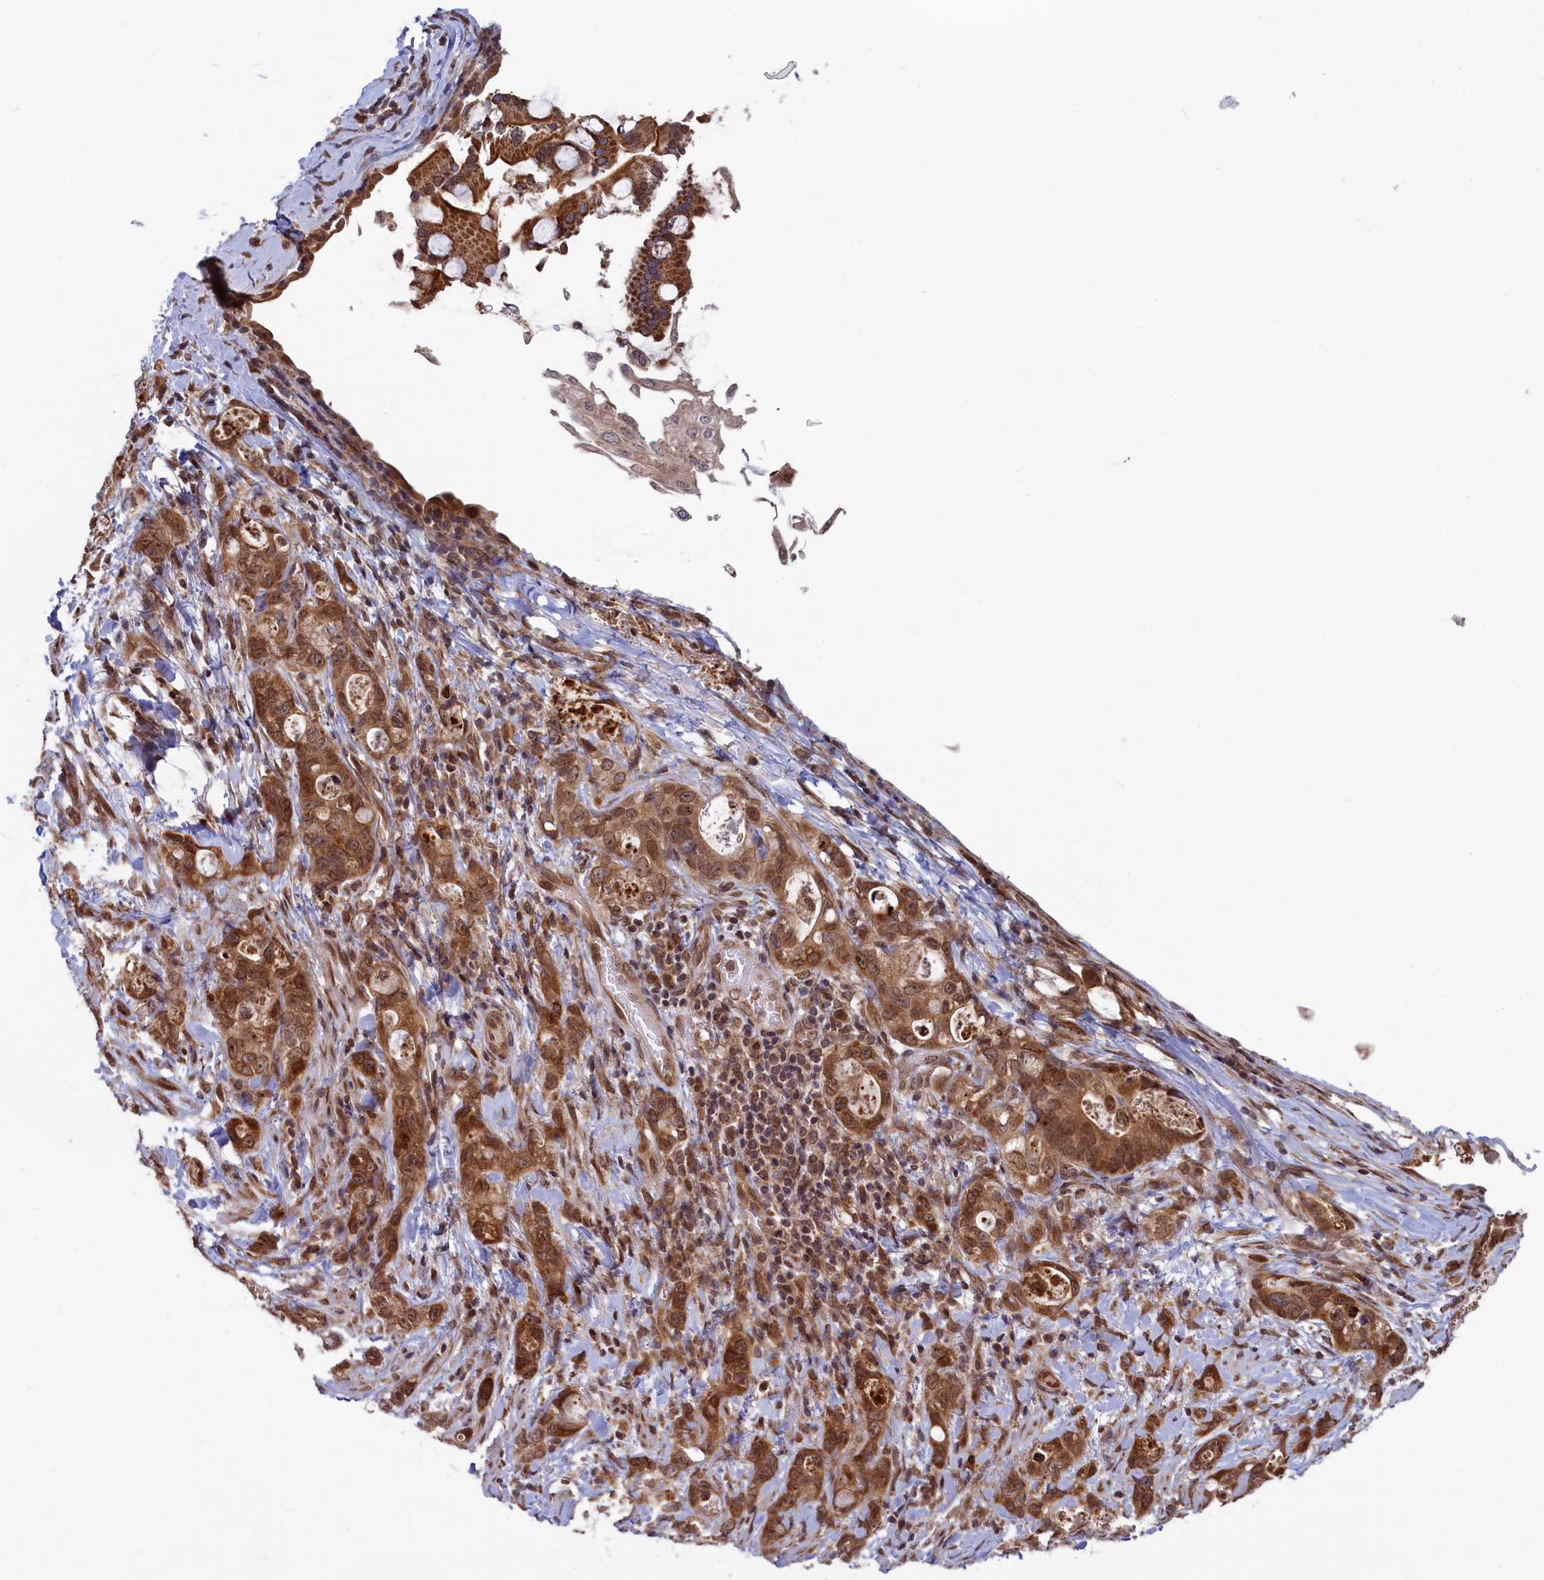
{"staining": {"intensity": "moderate", "quantity": ">75%", "location": "cytoplasmic/membranous,nuclear"}, "tissue": "stomach cancer", "cell_type": "Tumor cells", "image_type": "cancer", "snomed": [{"axis": "morphology", "description": "Normal tissue, NOS"}, {"axis": "morphology", "description": "Adenocarcinoma, NOS"}, {"axis": "topography", "description": "Stomach"}], "caption": "Brown immunohistochemical staining in human adenocarcinoma (stomach) displays moderate cytoplasmic/membranous and nuclear positivity in about >75% of tumor cells.", "gene": "NAE1", "patient": {"sex": "female", "age": 89}}